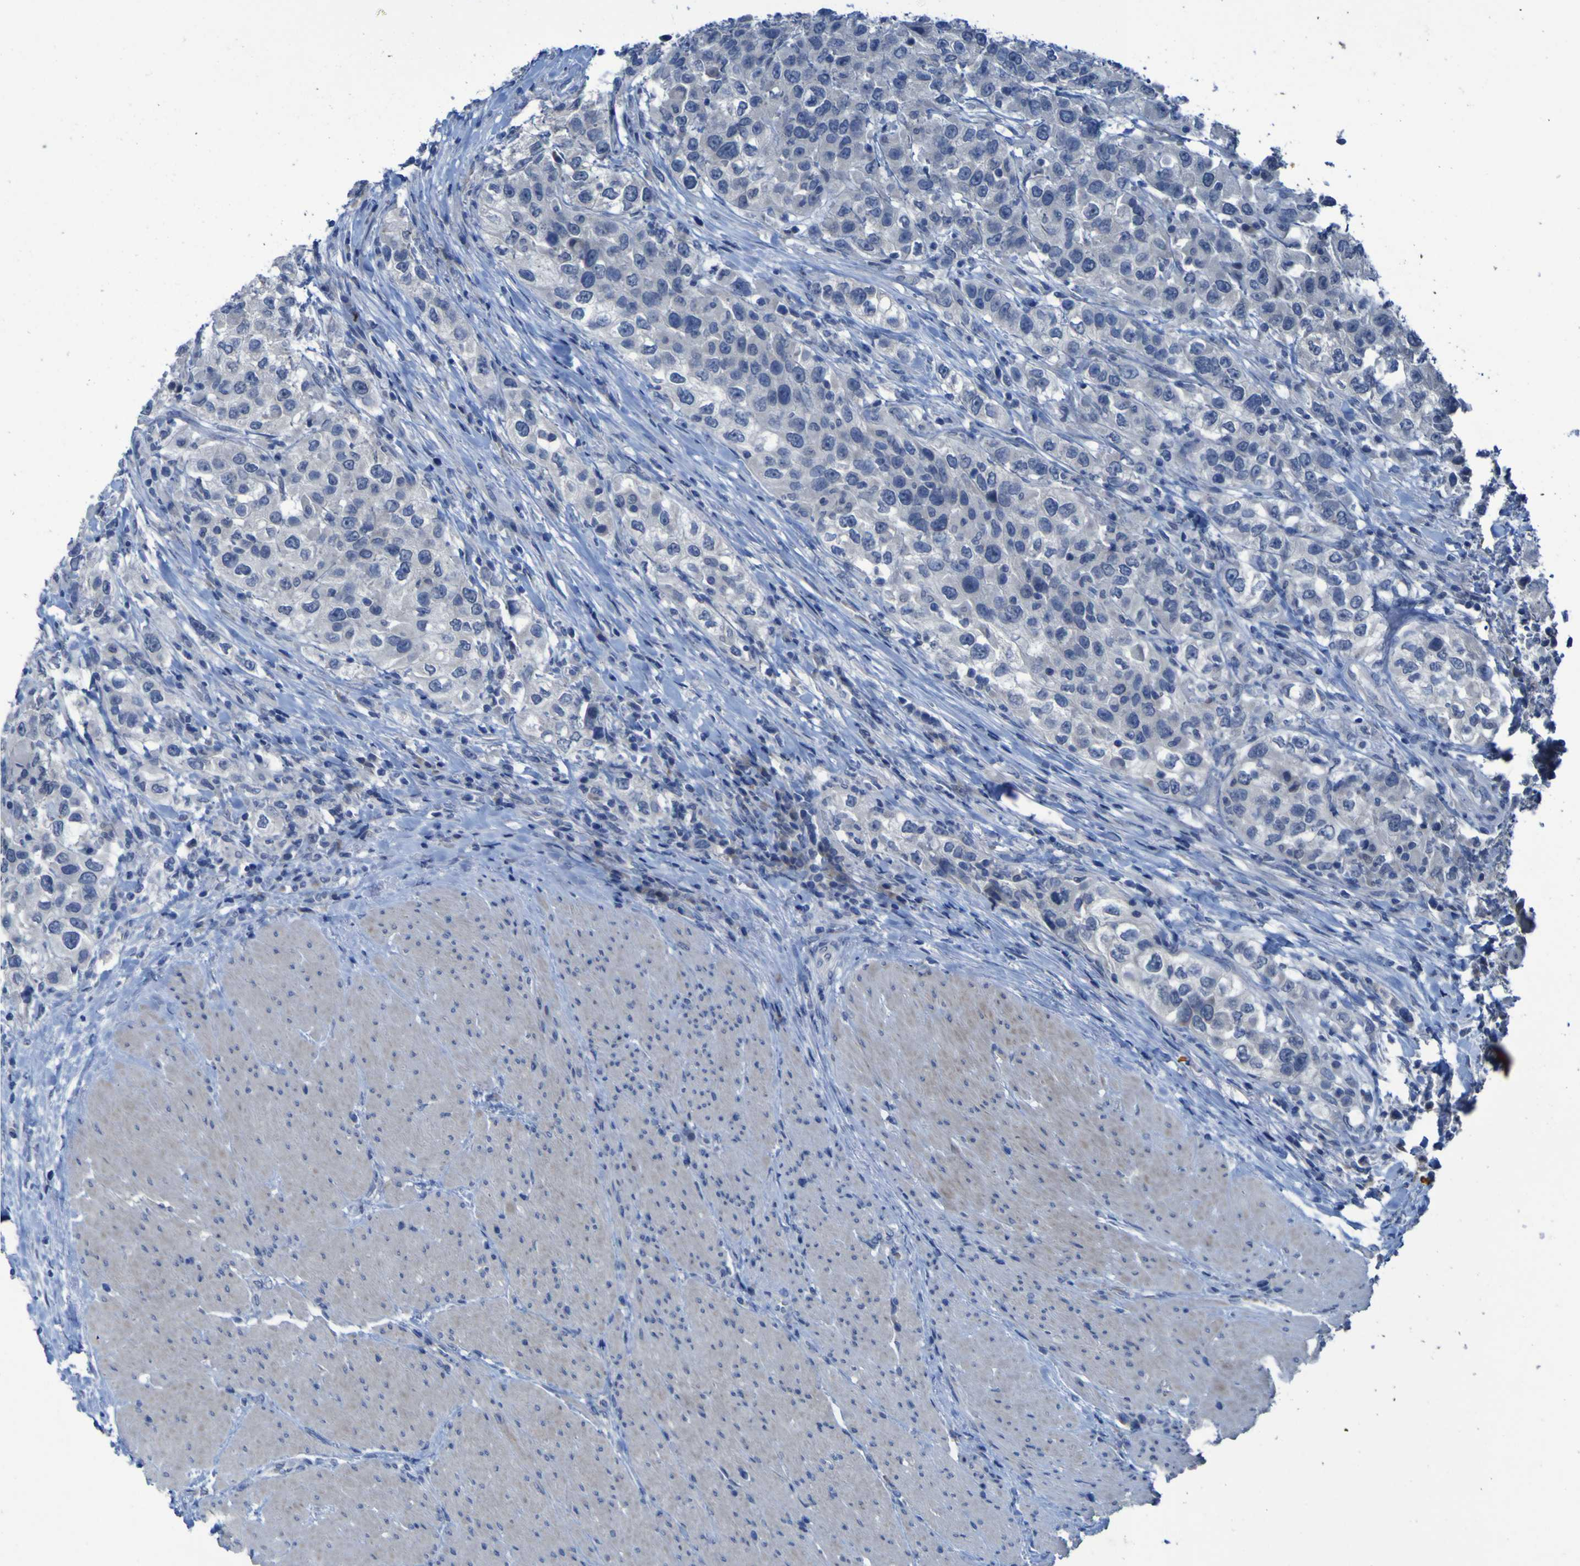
{"staining": {"intensity": "negative", "quantity": "none", "location": "none"}, "tissue": "urothelial cancer", "cell_type": "Tumor cells", "image_type": "cancer", "snomed": [{"axis": "morphology", "description": "Urothelial carcinoma, High grade"}, {"axis": "topography", "description": "Urinary bladder"}], "caption": "Immunohistochemistry (IHC) of urothelial carcinoma (high-grade) reveals no expression in tumor cells.", "gene": "CLDN18", "patient": {"sex": "female", "age": 80}}